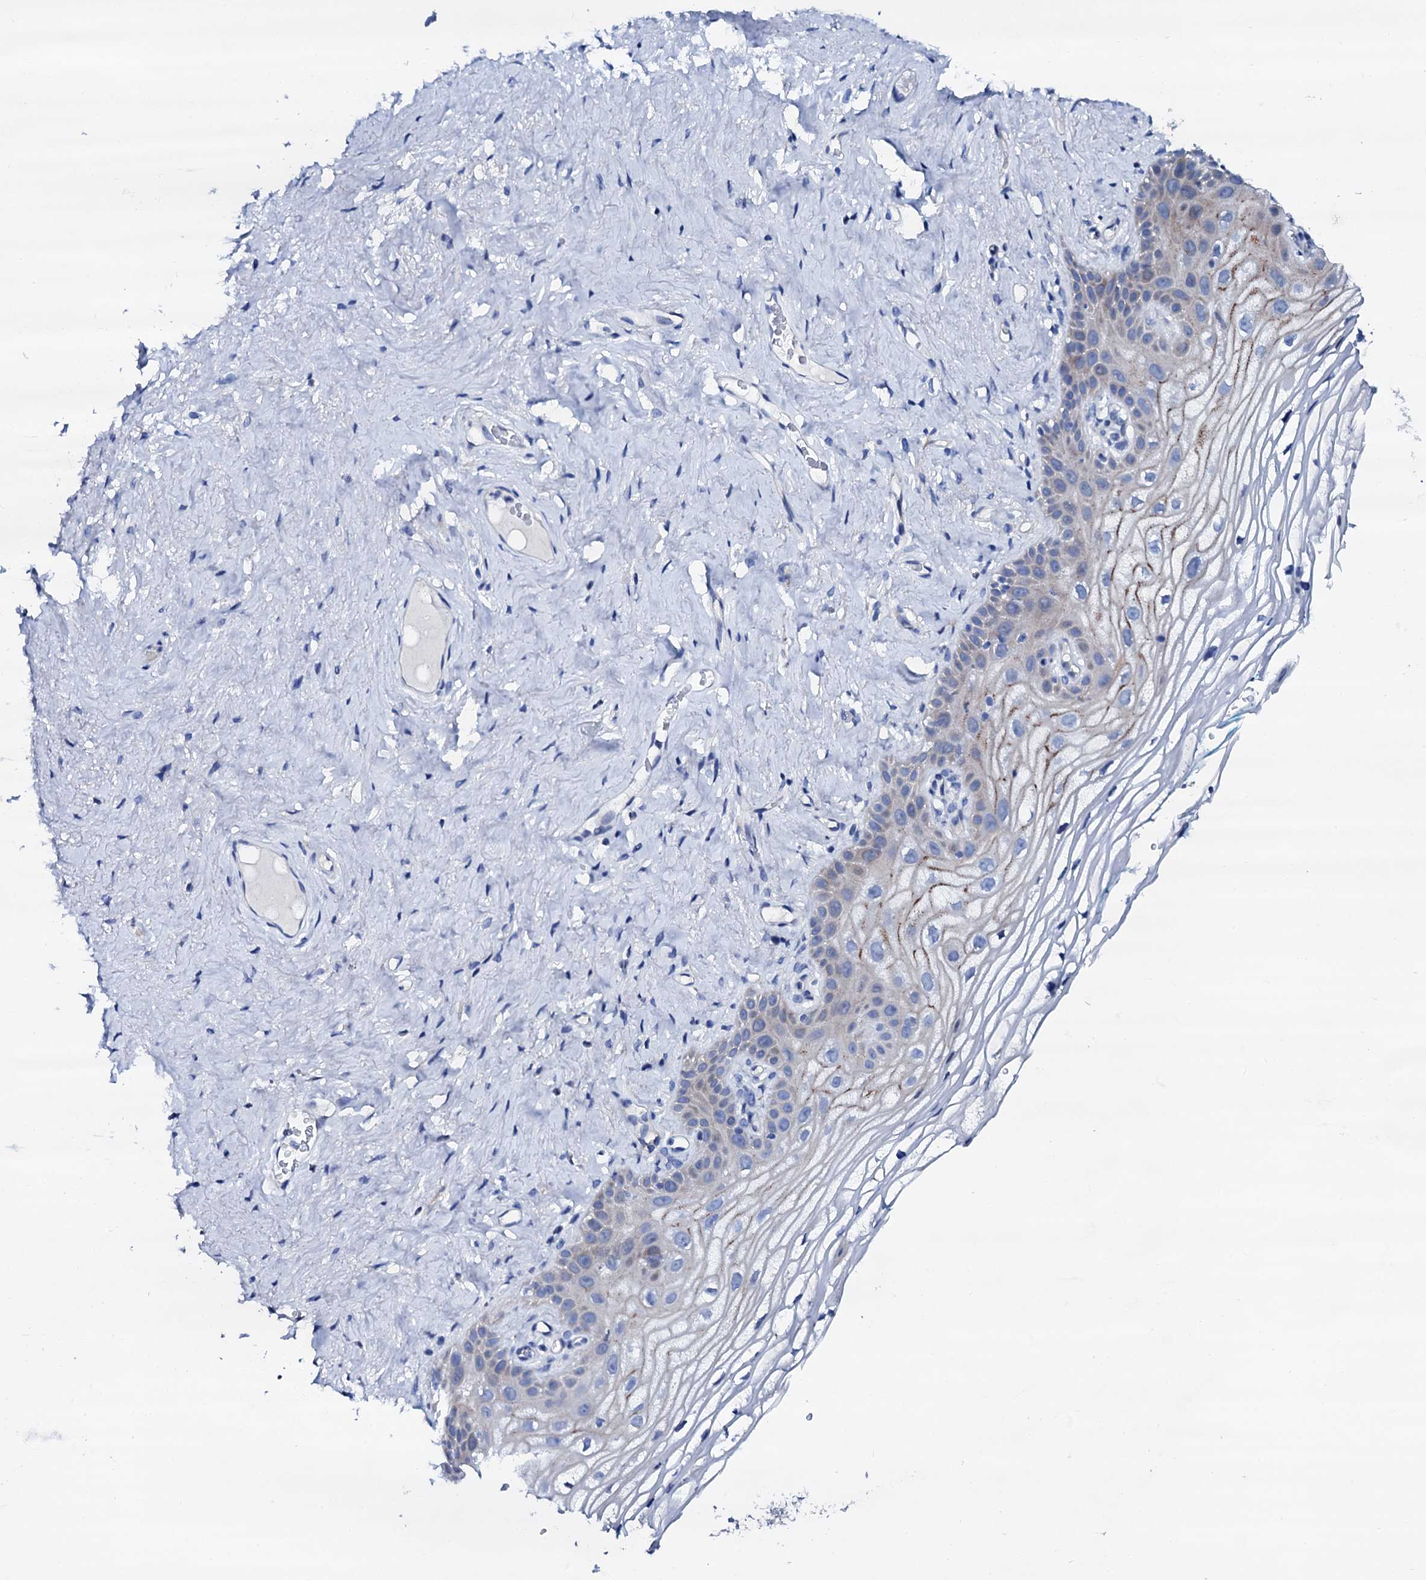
{"staining": {"intensity": "moderate", "quantity": "<25%", "location": "cytoplasmic/membranous"}, "tissue": "vagina", "cell_type": "Squamous epithelial cells", "image_type": "normal", "snomed": [{"axis": "morphology", "description": "Normal tissue, NOS"}, {"axis": "topography", "description": "Vagina"}], "caption": "Immunohistochemistry (IHC) micrograph of normal vagina stained for a protein (brown), which displays low levels of moderate cytoplasmic/membranous positivity in approximately <25% of squamous epithelial cells.", "gene": "TRDN", "patient": {"sex": "female", "age": 68}}